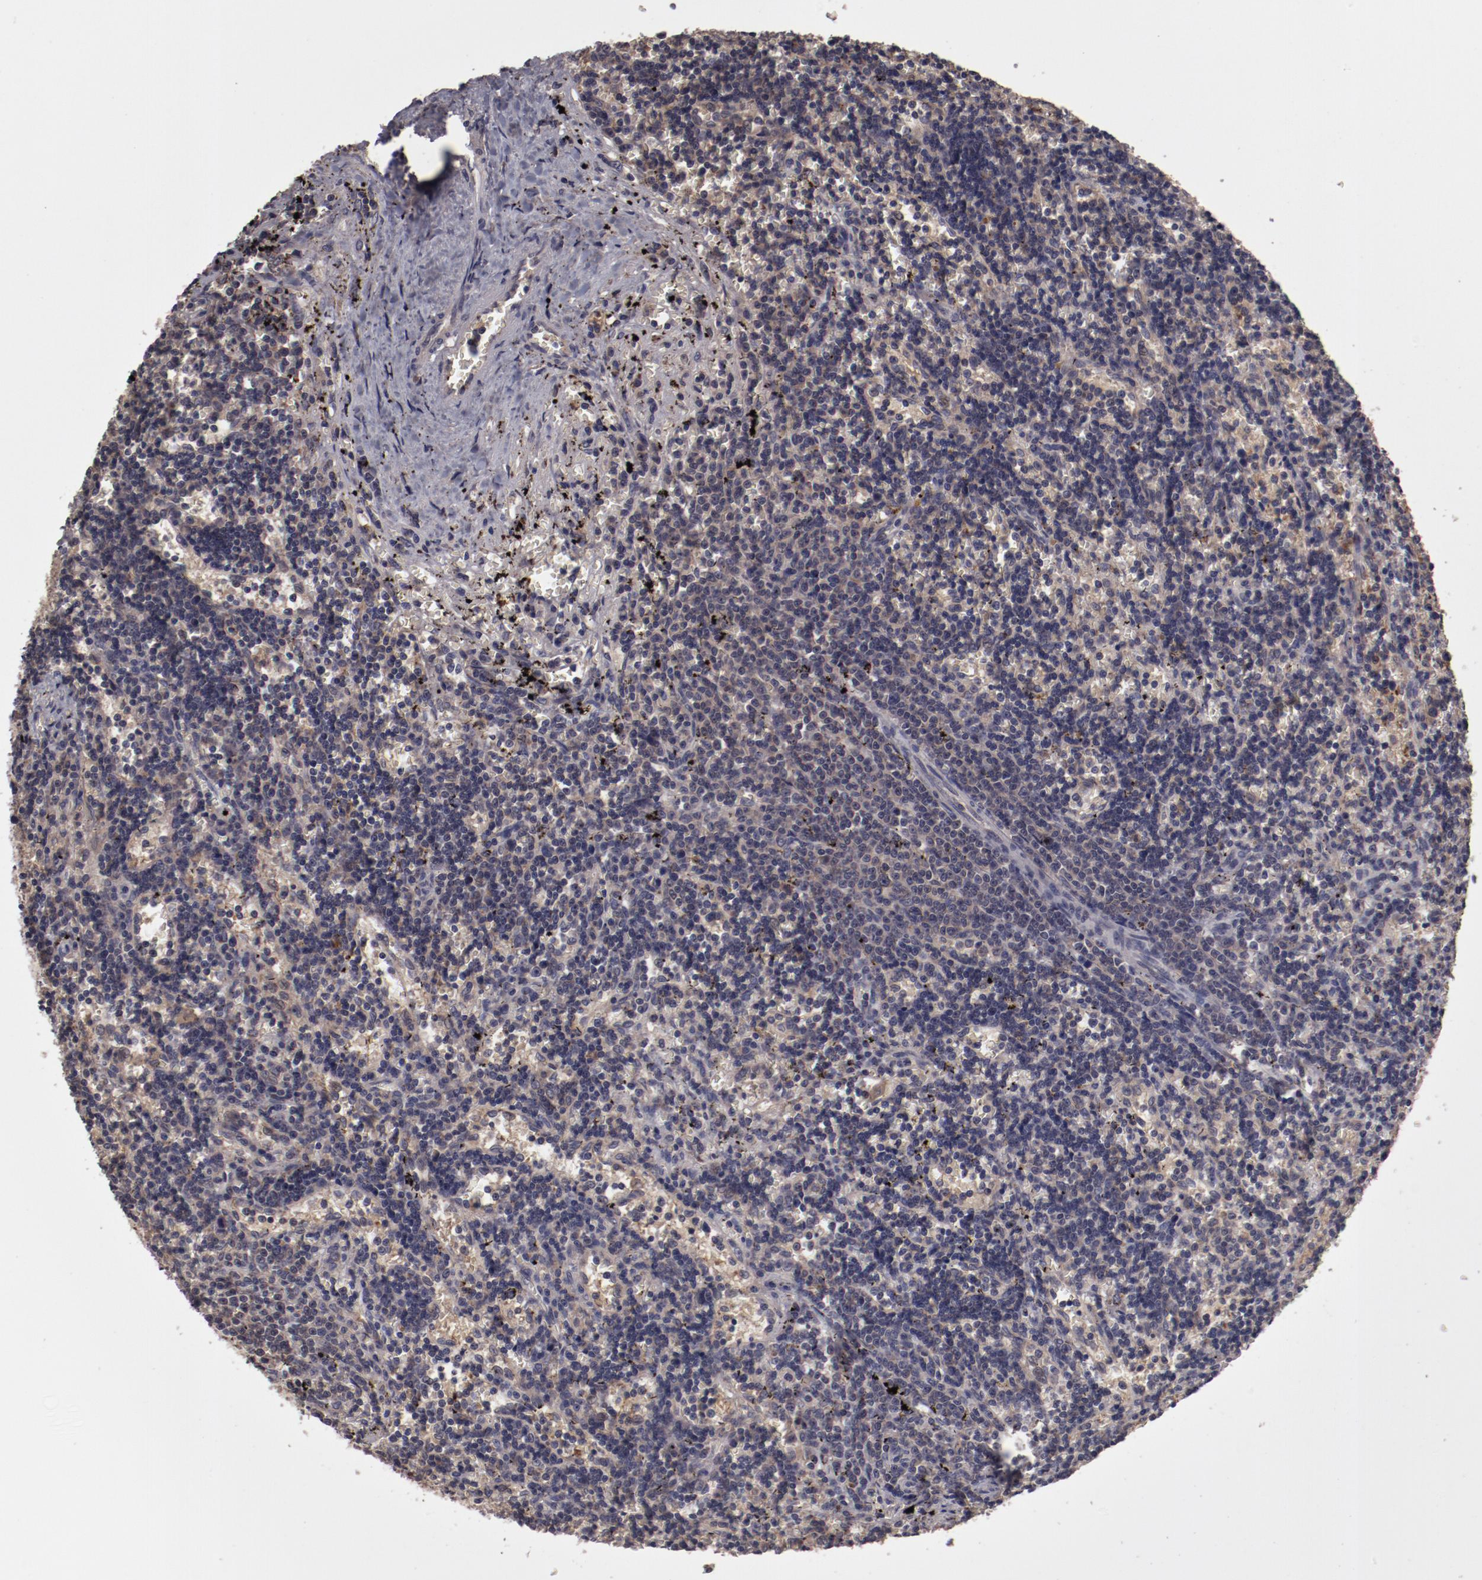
{"staining": {"intensity": "weak", "quantity": "<25%", "location": "cytoplasmic/membranous"}, "tissue": "lymphoma", "cell_type": "Tumor cells", "image_type": "cancer", "snomed": [{"axis": "morphology", "description": "Malignant lymphoma, non-Hodgkin's type, Low grade"}, {"axis": "topography", "description": "Spleen"}], "caption": "A photomicrograph of human malignant lymphoma, non-Hodgkin's type (low-grade) is negative for staining in tumor cells.", "gene": "CP", "patient": {"sex": "male", "age": 60}}